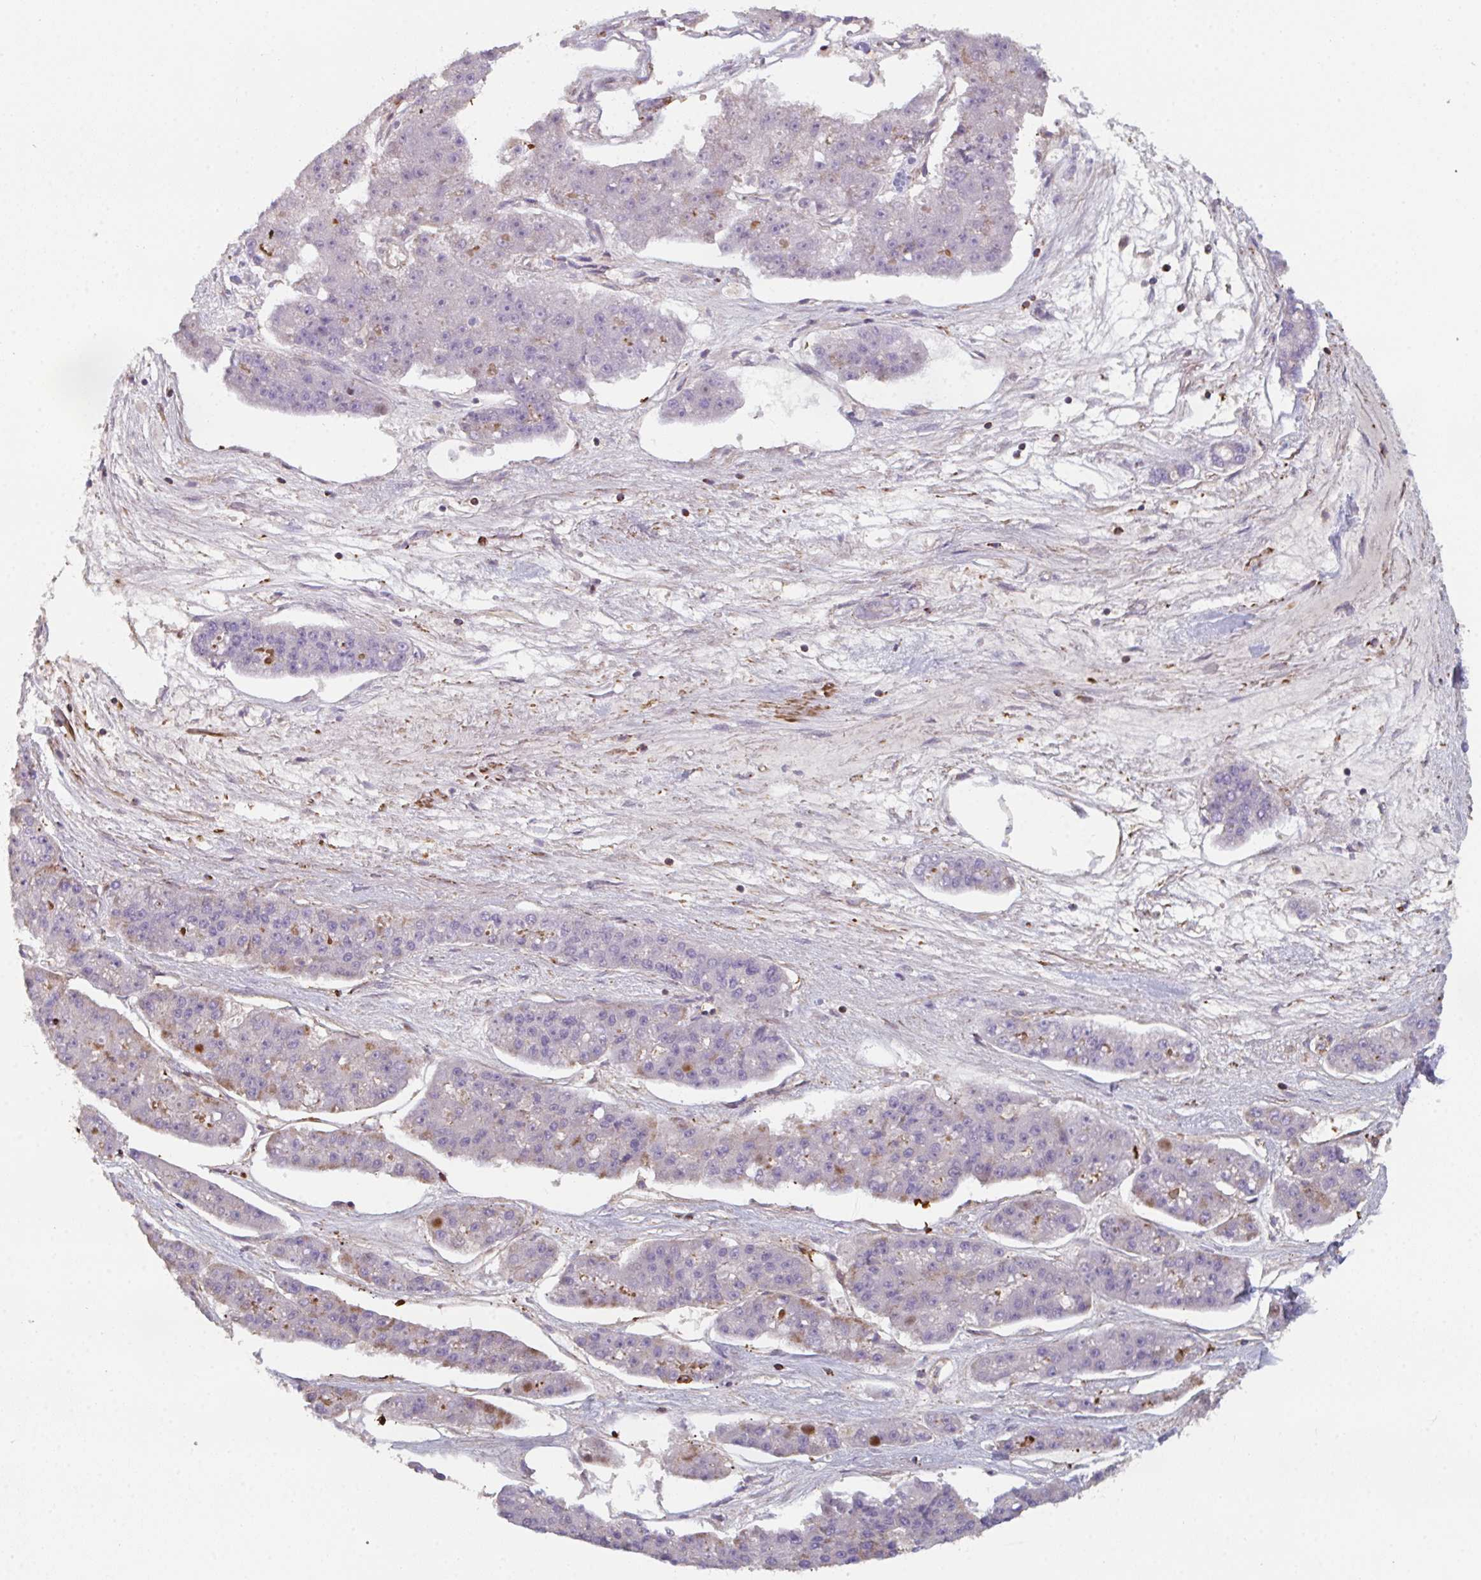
{"staining": {"intensity": "negative", "quantity": "none", "location": "none"}, "tissue": "pancreatic cancer", "cell_type": "Tumor cells", "image_type": "cancer", "snomed": [{"axis": "morphology", "description": "Adenocarcinoma, NOS"}, {"axis": "topography", "description": "Pancreas"}], "caption": "Adenocarcinoma (pancreatic) stained for a protein using IHC shows no staining tumor cells.", "gene": "FZD2", "patient": {"sex": "male", "age": 50}}